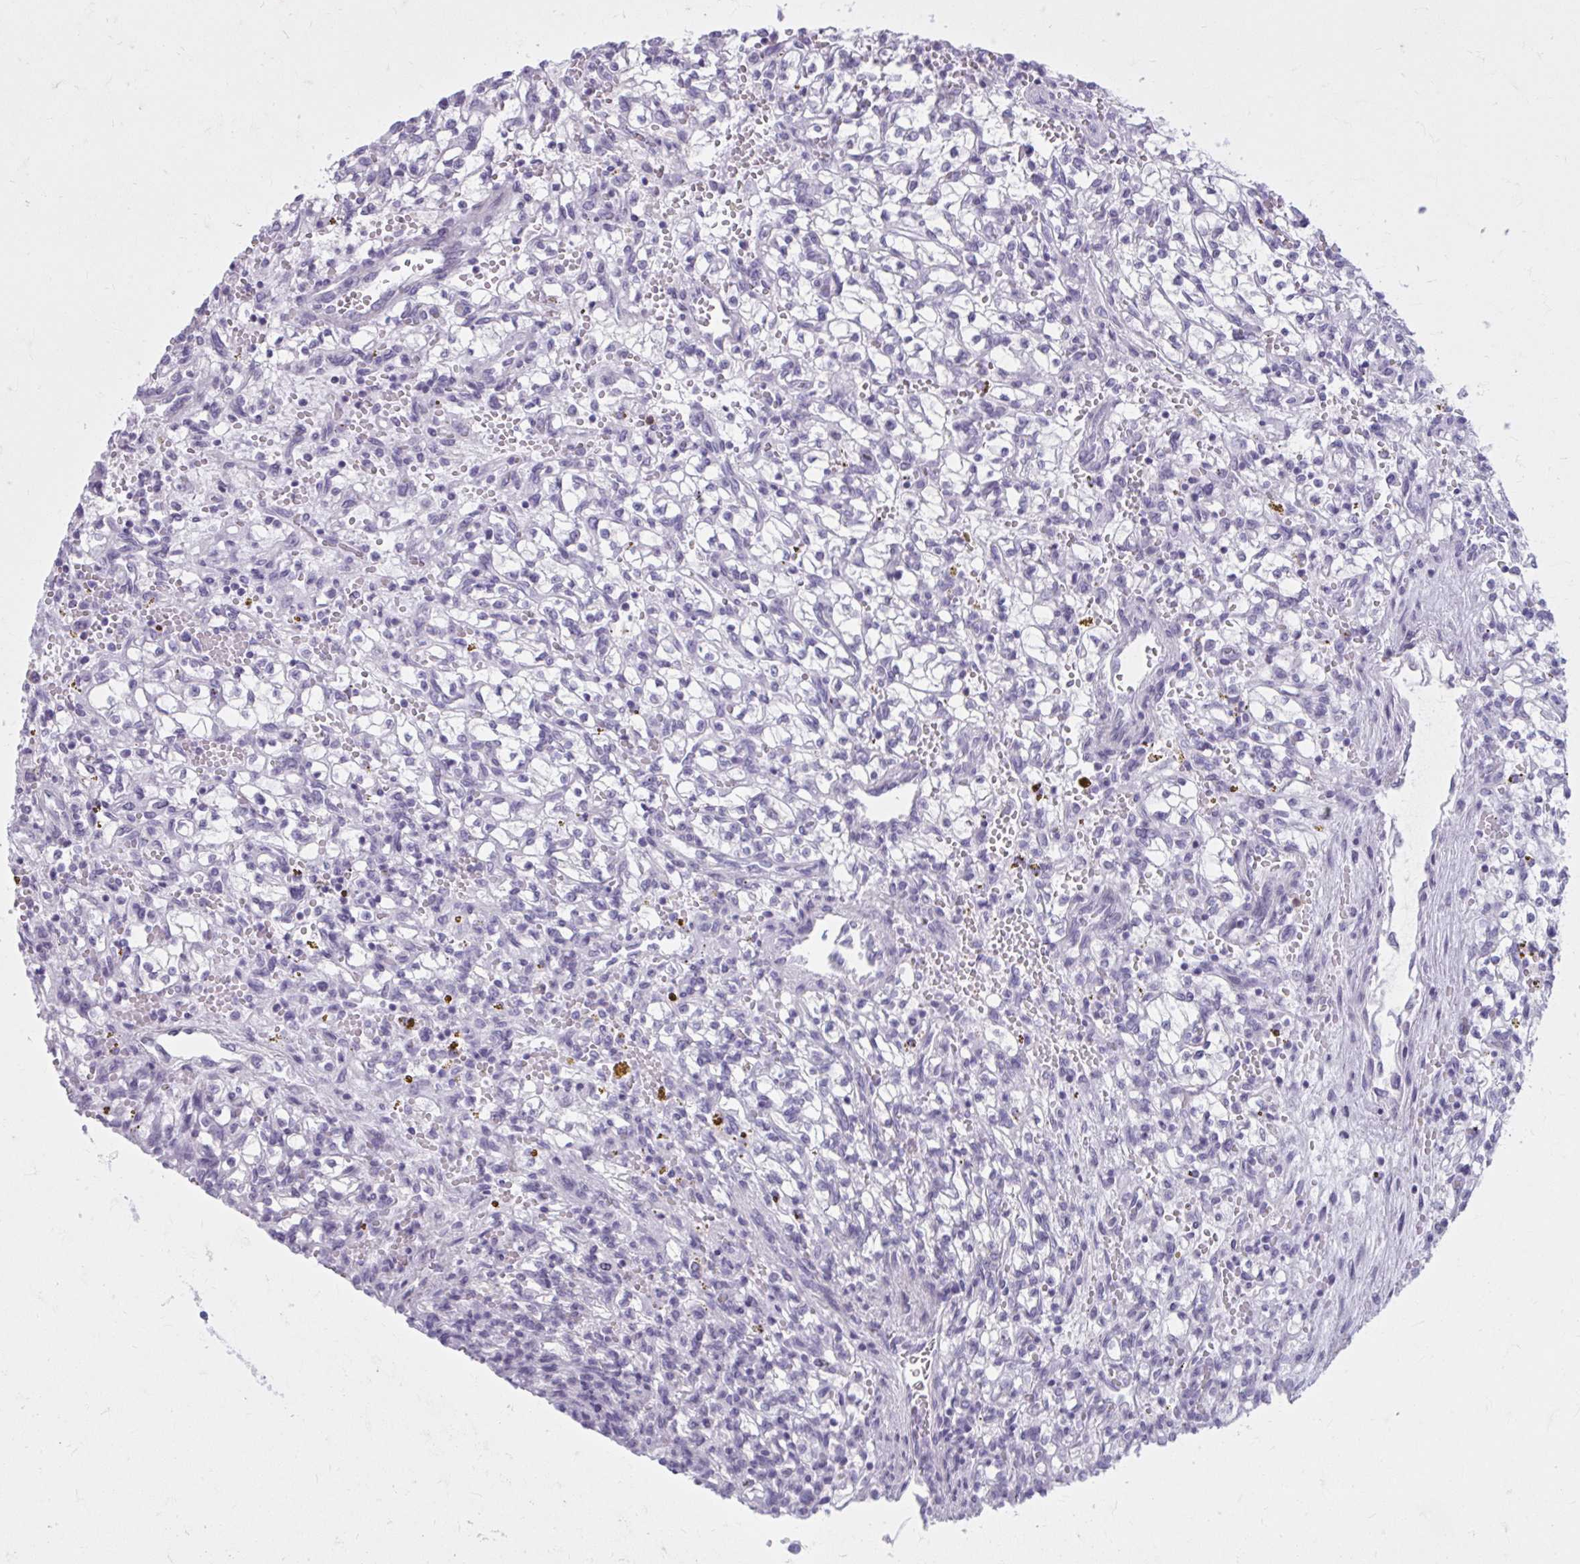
{"staining": {"intensity": "negative", "quantity": "none", "location": "none"}, "tissue": "renal cancer", "cell_type": "Tumor cells", "image_type": "cancer", "snomed": [{"axis": "morphology", "description": "Adenocarcinoma, NOS"}, {"axis": "topography", "description": "Kidney"}], "caption": "Protein analysis of renal adenocarcinoma exhibits no significant expression in tumor cells.", "gene": "OR4B1", "patient": {"sex": "female", "age": 64}}